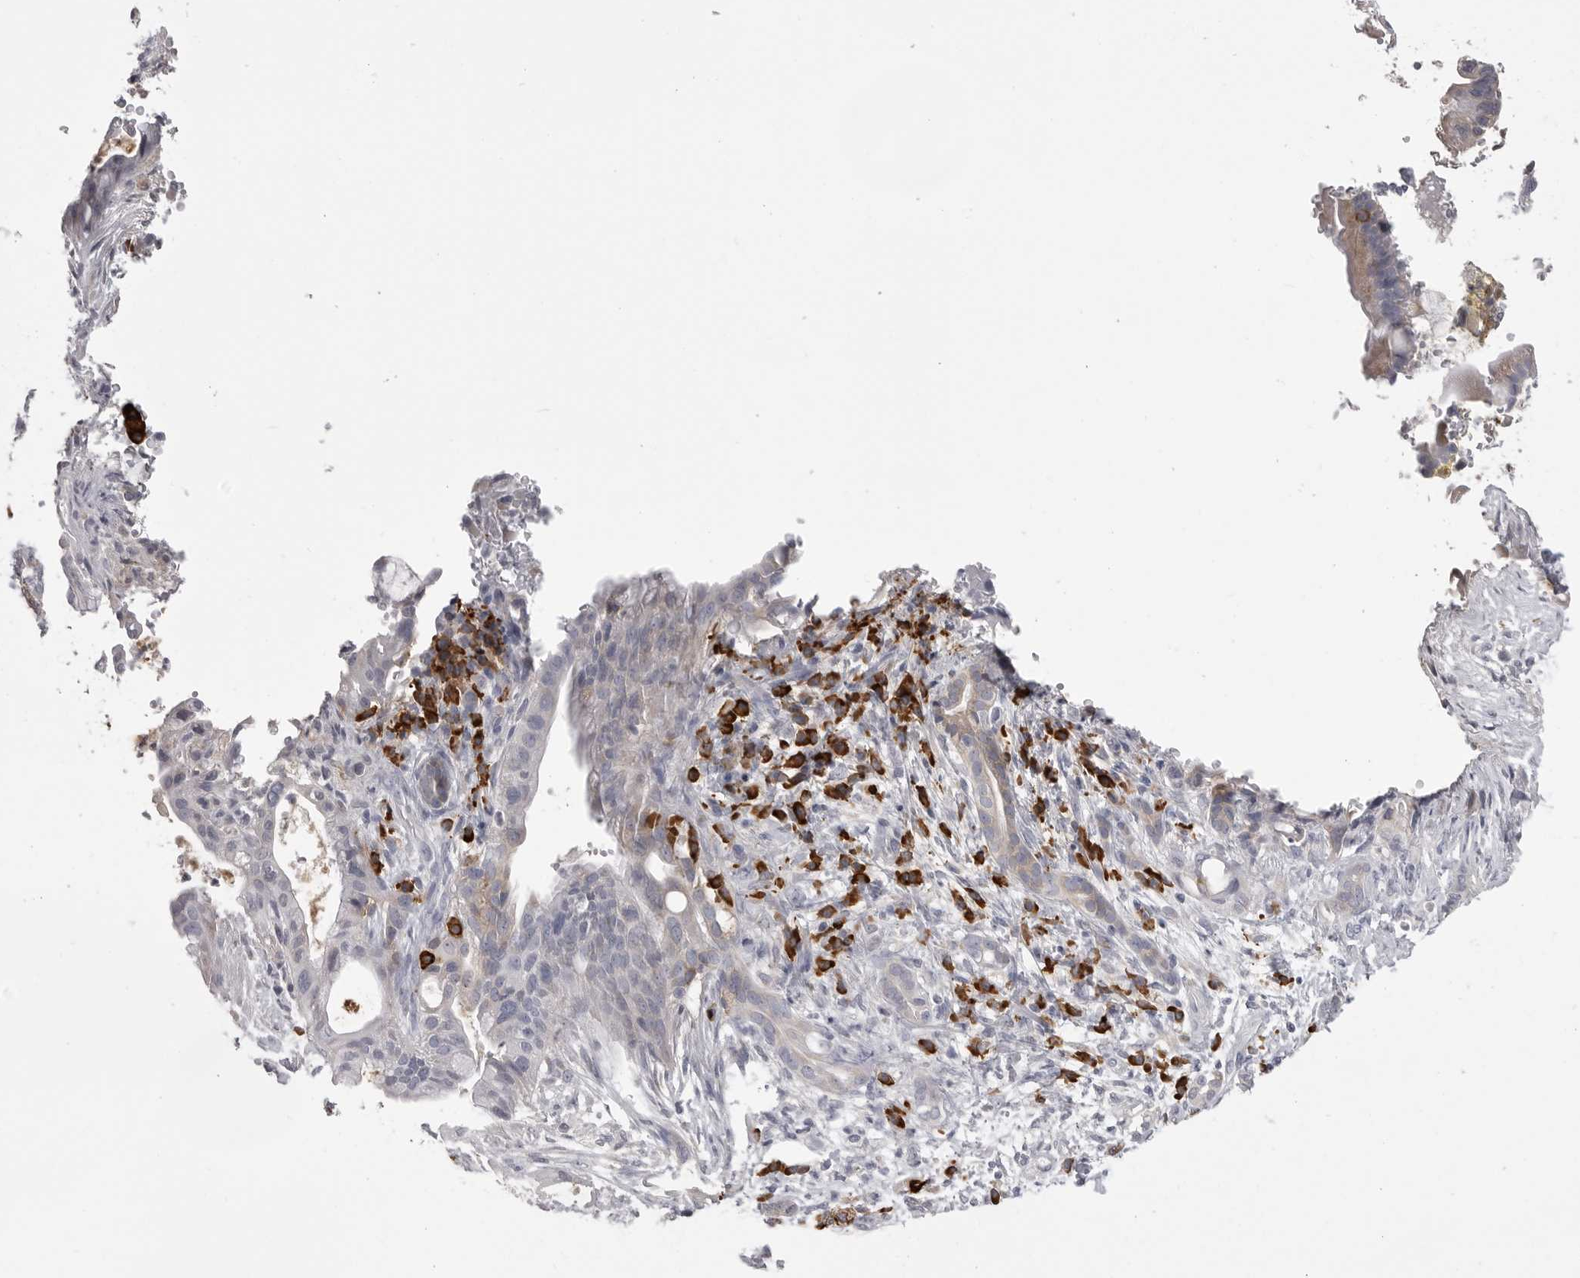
{"staining": {"intensity": "negative", "quantity": "none", "location": "none"}, "tissue": "pancreatic cancer", "cell_type": "Tumor cells", "image_type": "cancer", "snomed": [{"axis": "morphology", "description": "Adenocarcinoma, NOS"}, {"axis": "topography", "description": "Pancreas"}], "caption": "There is no significant staining in tumor cells of pancreatic adenocarcinoma. (DAB (3,3'-diaminobenzidine) immunohistochemistry (IHC), high magnification).", "gene": "FKBP2", "patient": {"sex": "male", "age": 58}}